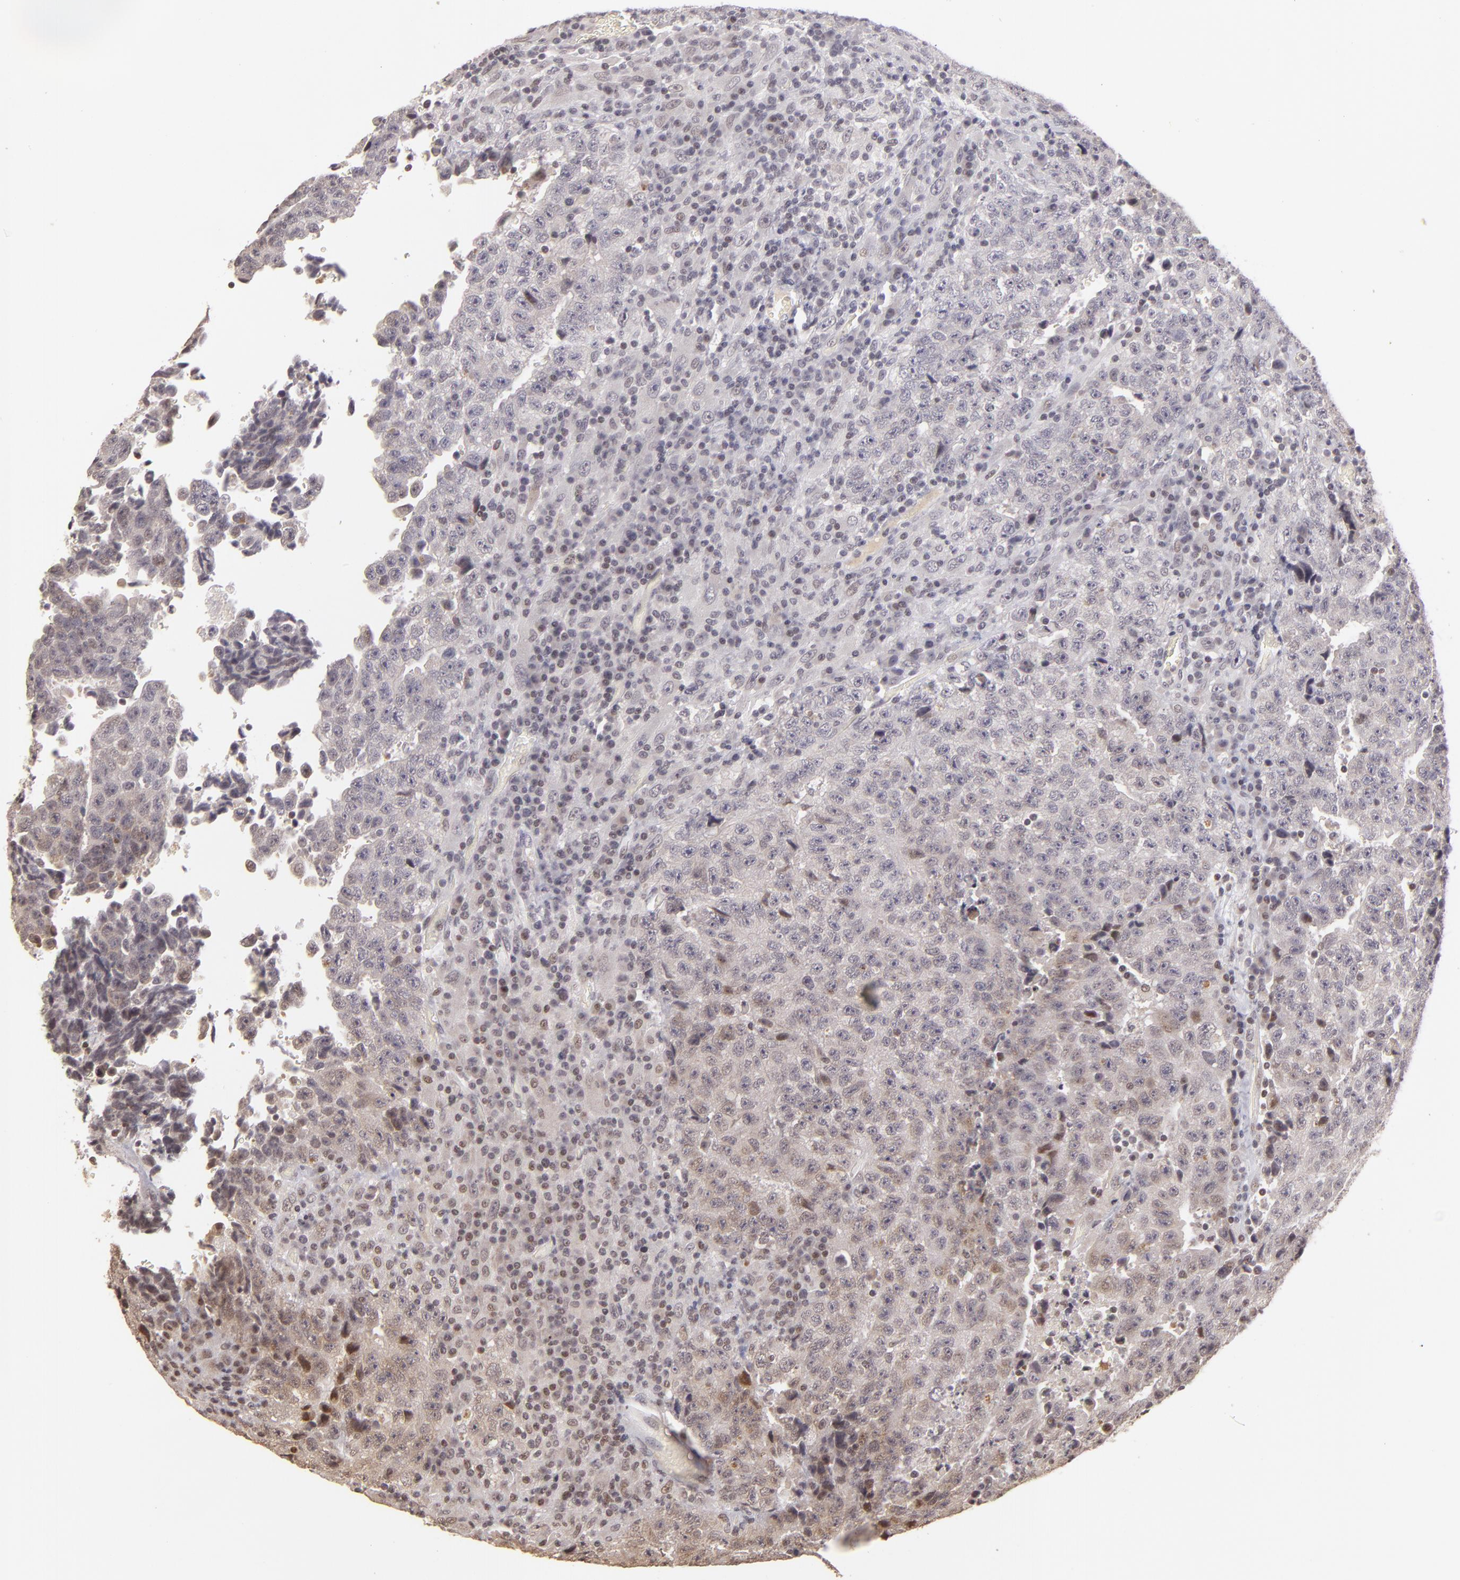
{"staining": {"intensity": "negative", "quantity": "none", "location": "none"}, "tissue": "testis cancer", "cell_type": "Tumor cells", "image_type": "cancer", "snomed": [{"axis": "morphology", "description": "Necrosis, NOS"}, {"axis": "morphology", "description": "Carcinoma, Embryonal, NOS"}, {"axis": "topography", "description": "Testis"}], "caption": "The immunohistochemistry (IHC) micrograph has no significant expression in tumor cells of testis embryonal carcinoma tissue.", "gene": "RARB", "patient": {"sex": "male", "age": 19}}